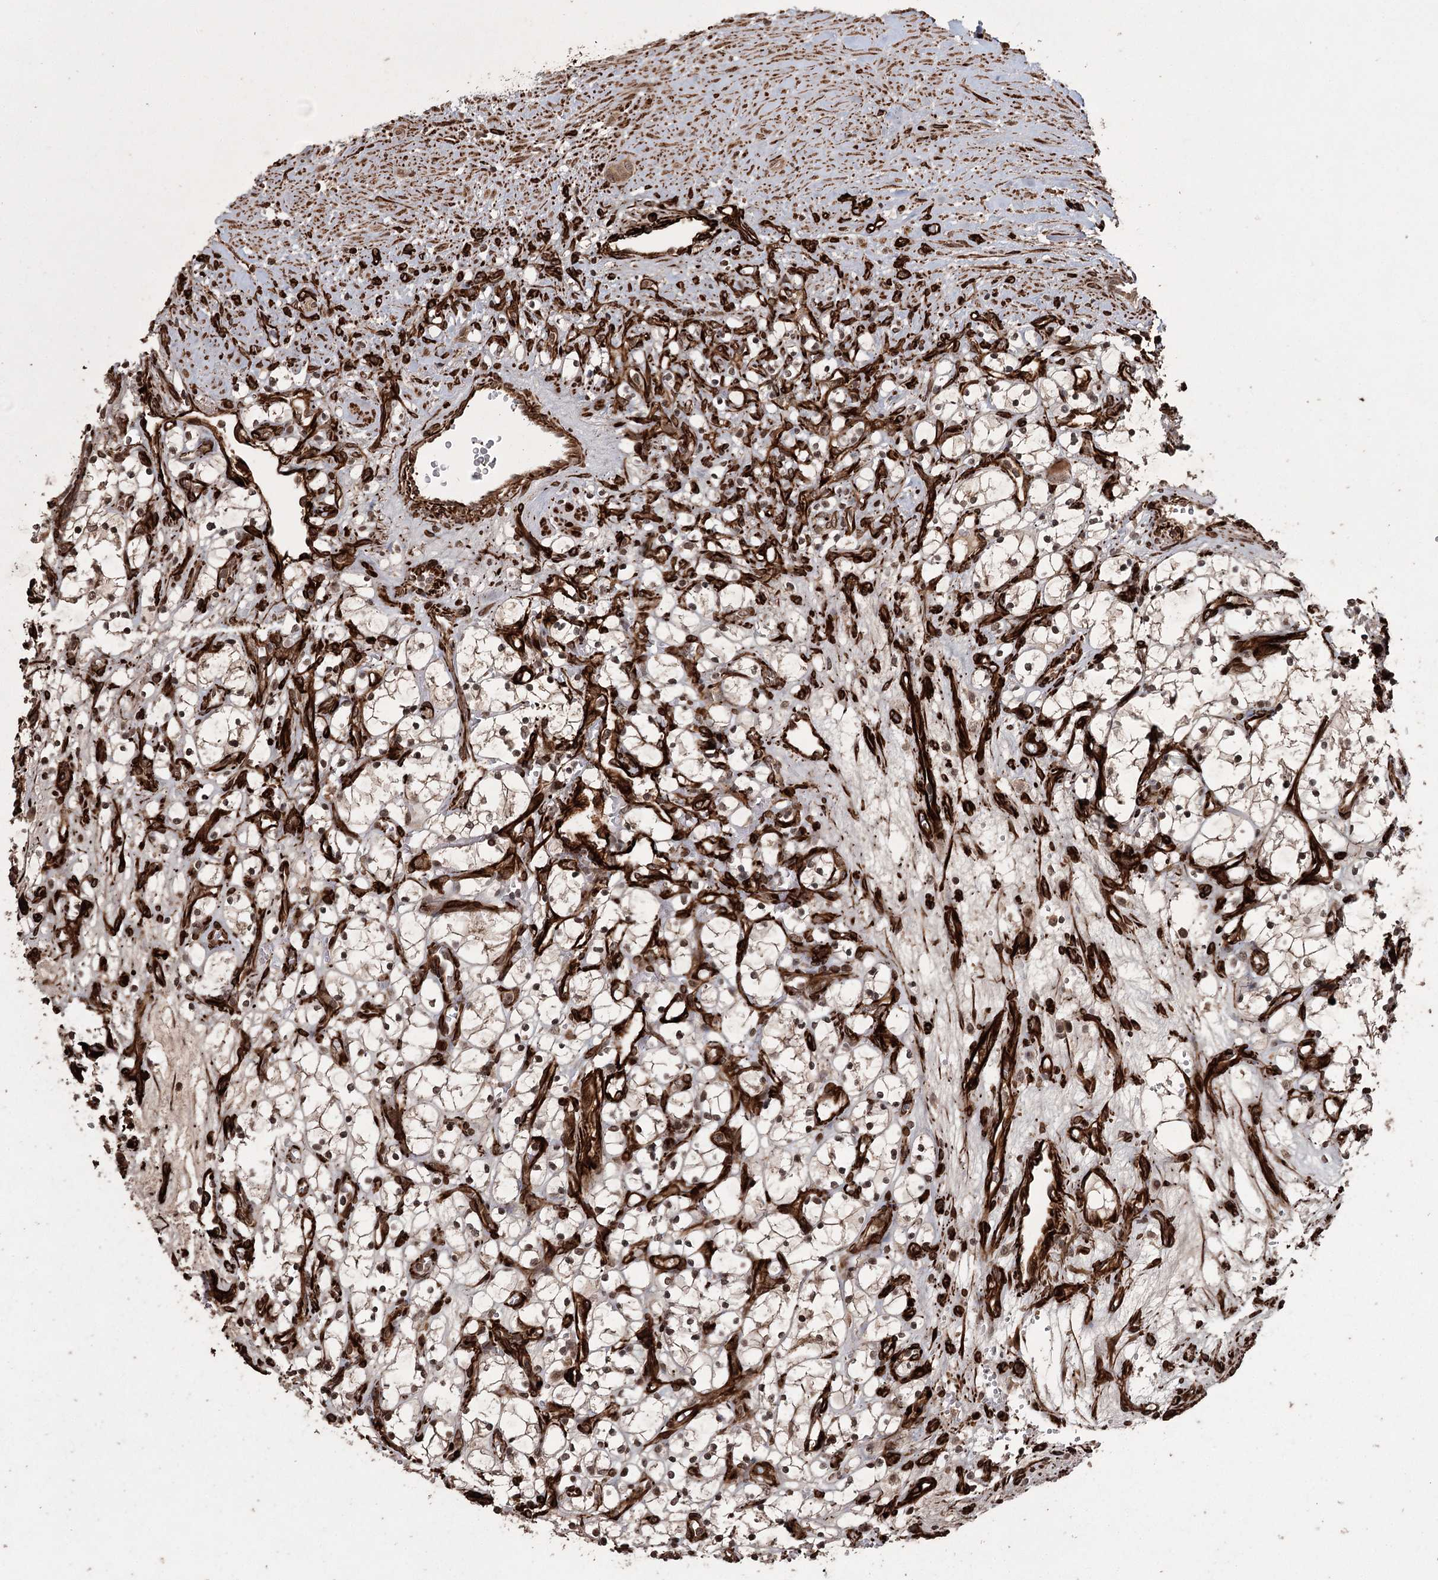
{"staining": {"intensity": "moderate", "quantity": "<25%", "location": "nuclear"}, "tissue": "renal cancer", "cell_type": "Tumor cells", "image_type": "cancer", "snomed": [{"axis": "morphology", "description": "Adenocarcinoma, NOS"}, {"axis": "topography", "description": "Kidney"}], "caption": "Immunohistochemistry of renal cancer (adenocarcinoma) exhibits low levels of moderate nuclear positivity in approximately <25% of tumor cells. The staining is performed using DAB brown chromogen to label protein expression. The nuclei are counter-stained blue using hematoxylin.", "gene": "RPAP3", "patient": {"sex": "female", "age": 69}}